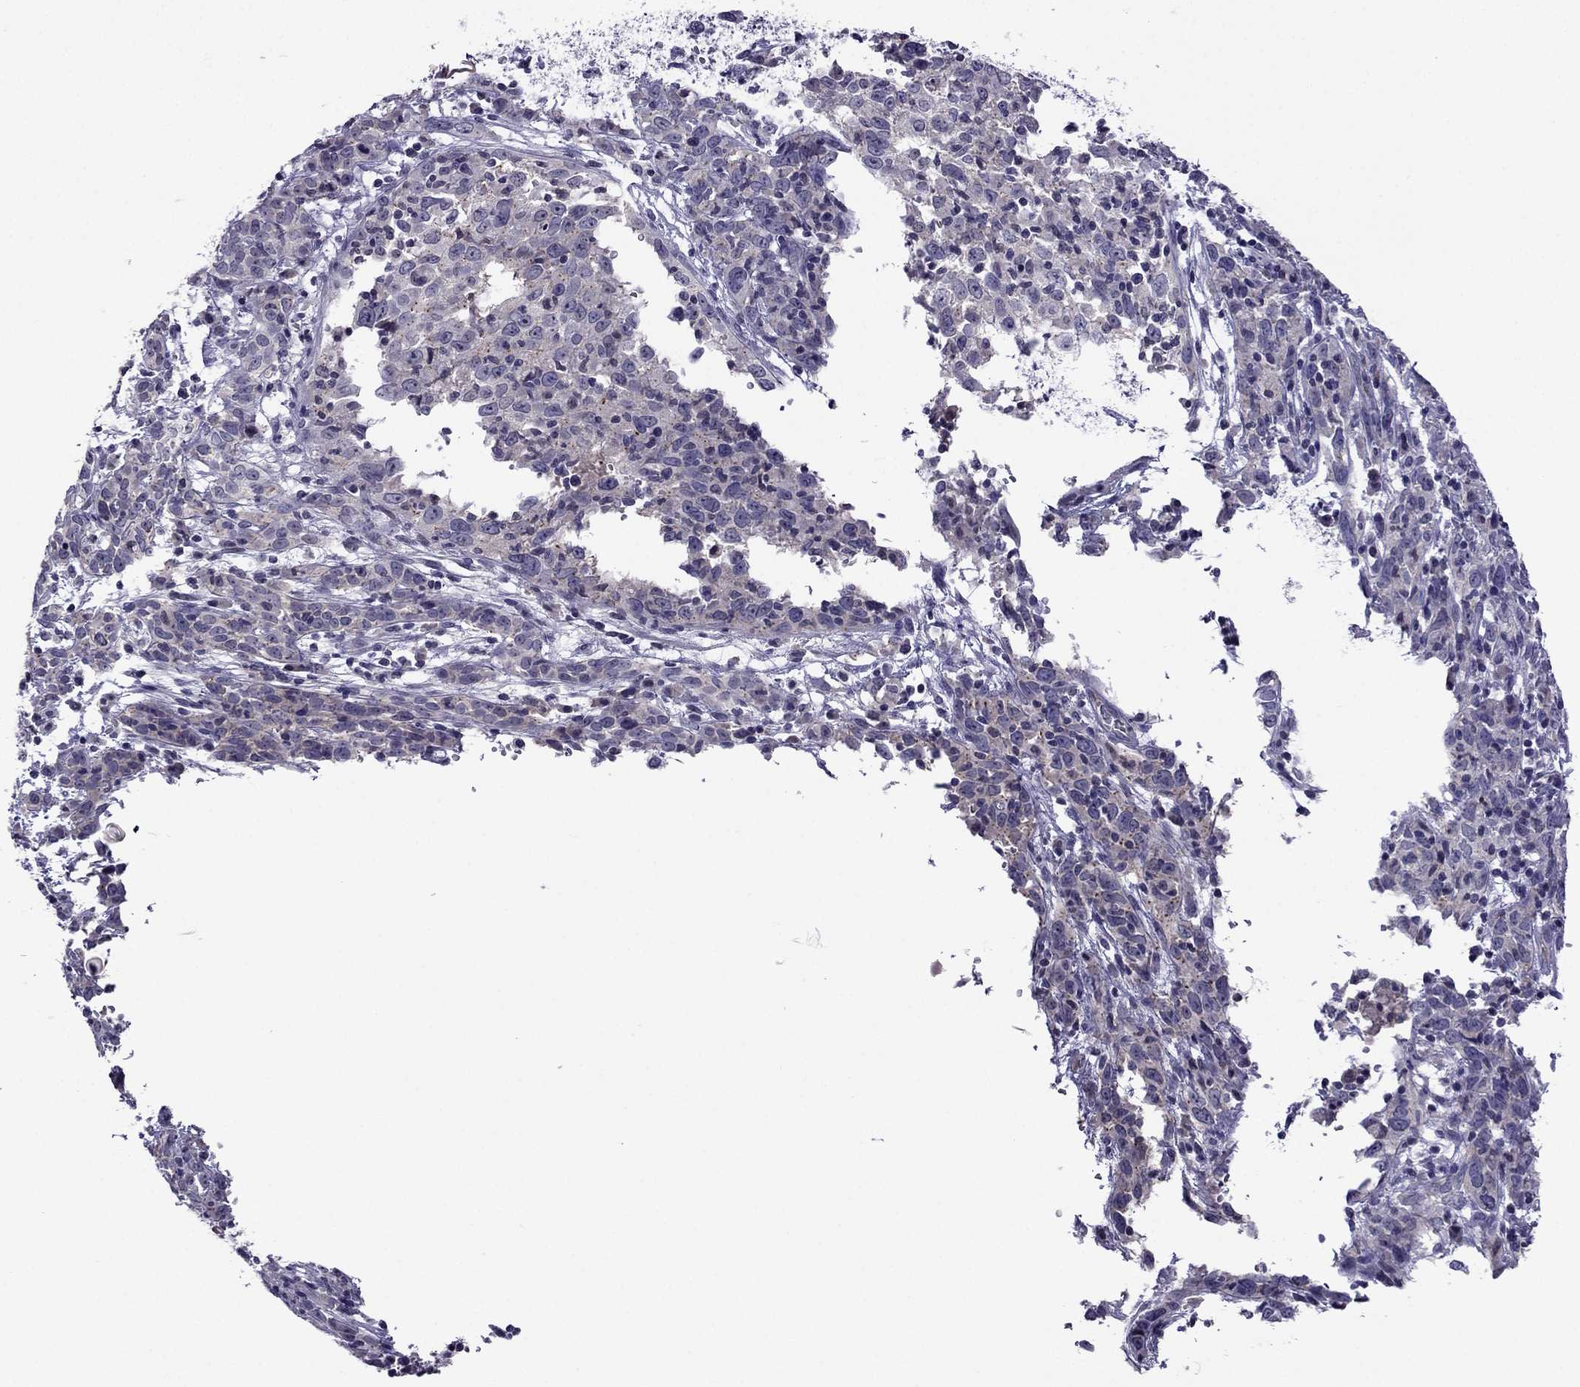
{"staining": {"intensity": "negative", "quantity": "none", "location": "none"}, "tissue": "cervical cancer", "cell_type": "Tumor cells", "image_type": "cancer", "snomed": [{"axis": "morphology", "description": "Adenocarcinoma, NOS"}, {"axis": "topography", "description": "Cervix"}], "caption": "DAB immunohistochemical staining of human cervical cancer (adenocarcinoma) shows no significant expression in tumor cells.", "gene": "SPTBN4", "patient": {"sex": "female", "age": 40}}